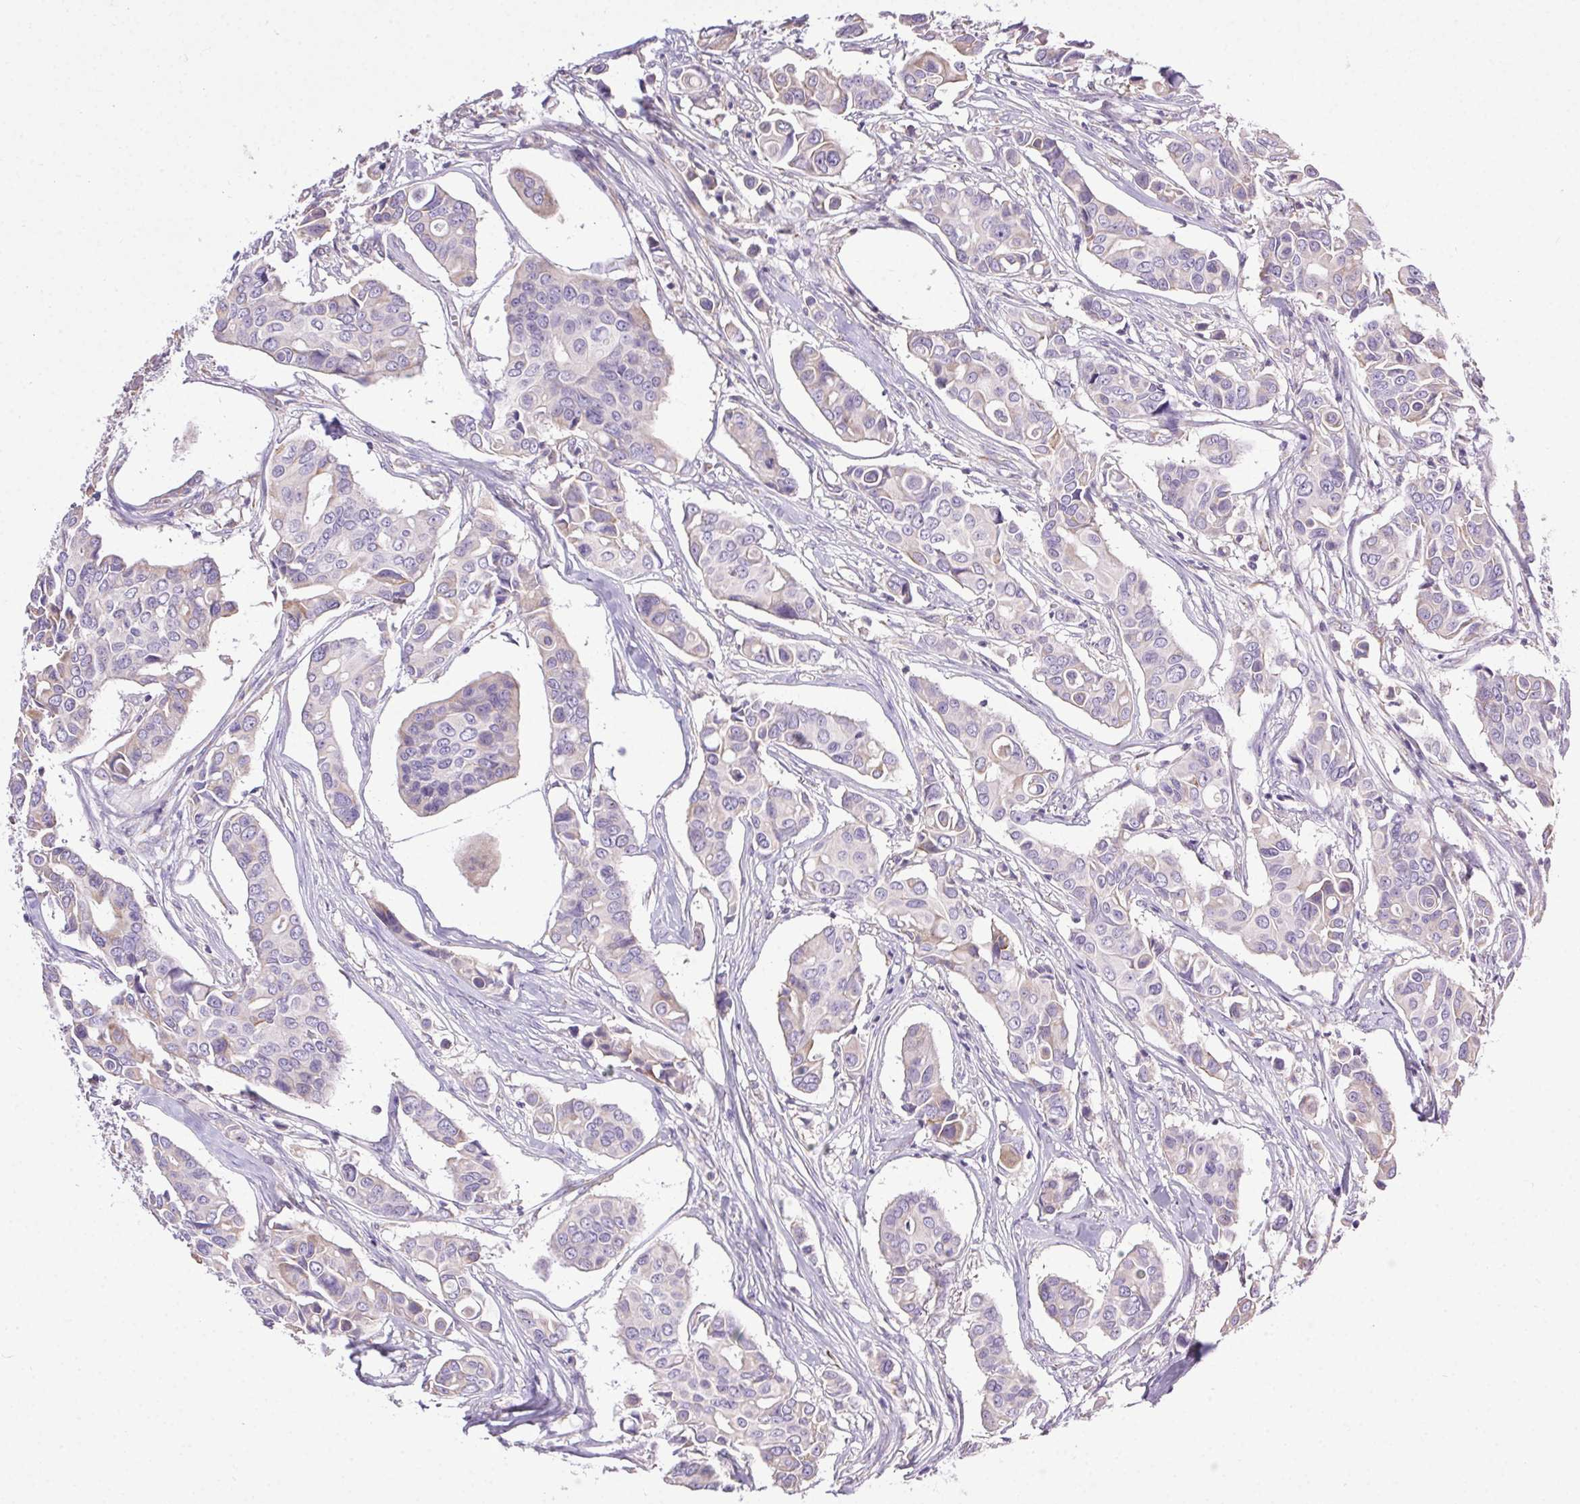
{"staining": {"intensity": "negative", "quantity": "none", "location": "none"}, "tissue": "breast cancer", "cell_type": "Tumor cells", "image_type": "cancer", "snomed": [{"axis": "morphology", "description": "Duct carcinoma"}, {"axis": "topography", "description": "Breast"}], "caption": "Tumor cells show no significant protein positivity in breast cancer.", "gene": "SNX31", "patient": {"sex": "female", "age": 54}}